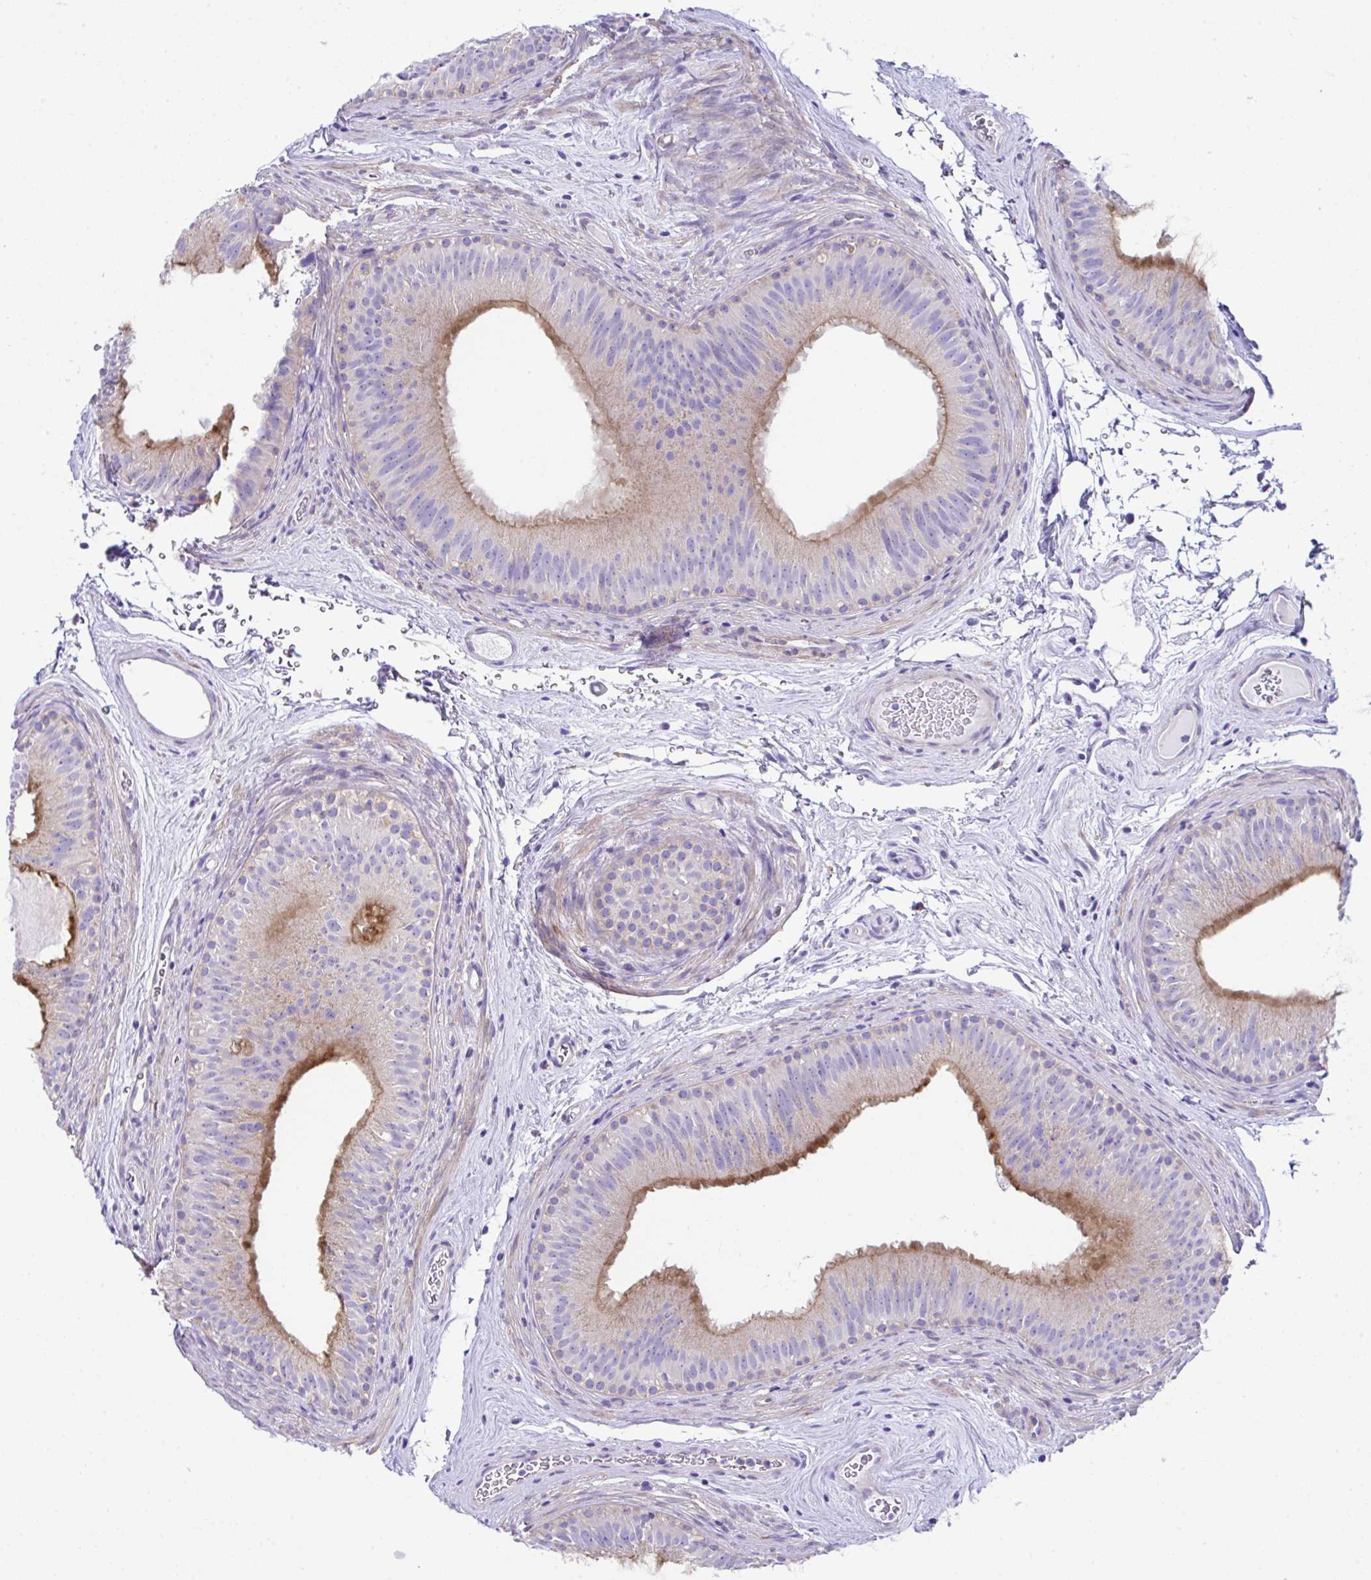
{"staining": {"intensity": "moderate", "quantity": "25%-75%", "location": "cytoplasmic/membranous"}, "tissue": "epididymis", "cell_type": "Glandular cells", "image_type": "normal", "snomed": [{"axis": "morphology", "description": "Normal tissue, NOS"}, {"axis": "topography", "description": "Epididymis"}], "caption": "Brown immunohistochemical staining in unremarkable human epididymis displays moderate cytoplasmic/membranous expression in approximately 25%-75% of glandular cells. The staining was performed using DAB (3,3'-diaminobenzidine) to visualize the protein expression in brown, while the nuclei were stained in blue with hematoxylin (Magnification: 20x).", "gene": "OR4P4", "patient": {"sex": "male", "age": 44}}